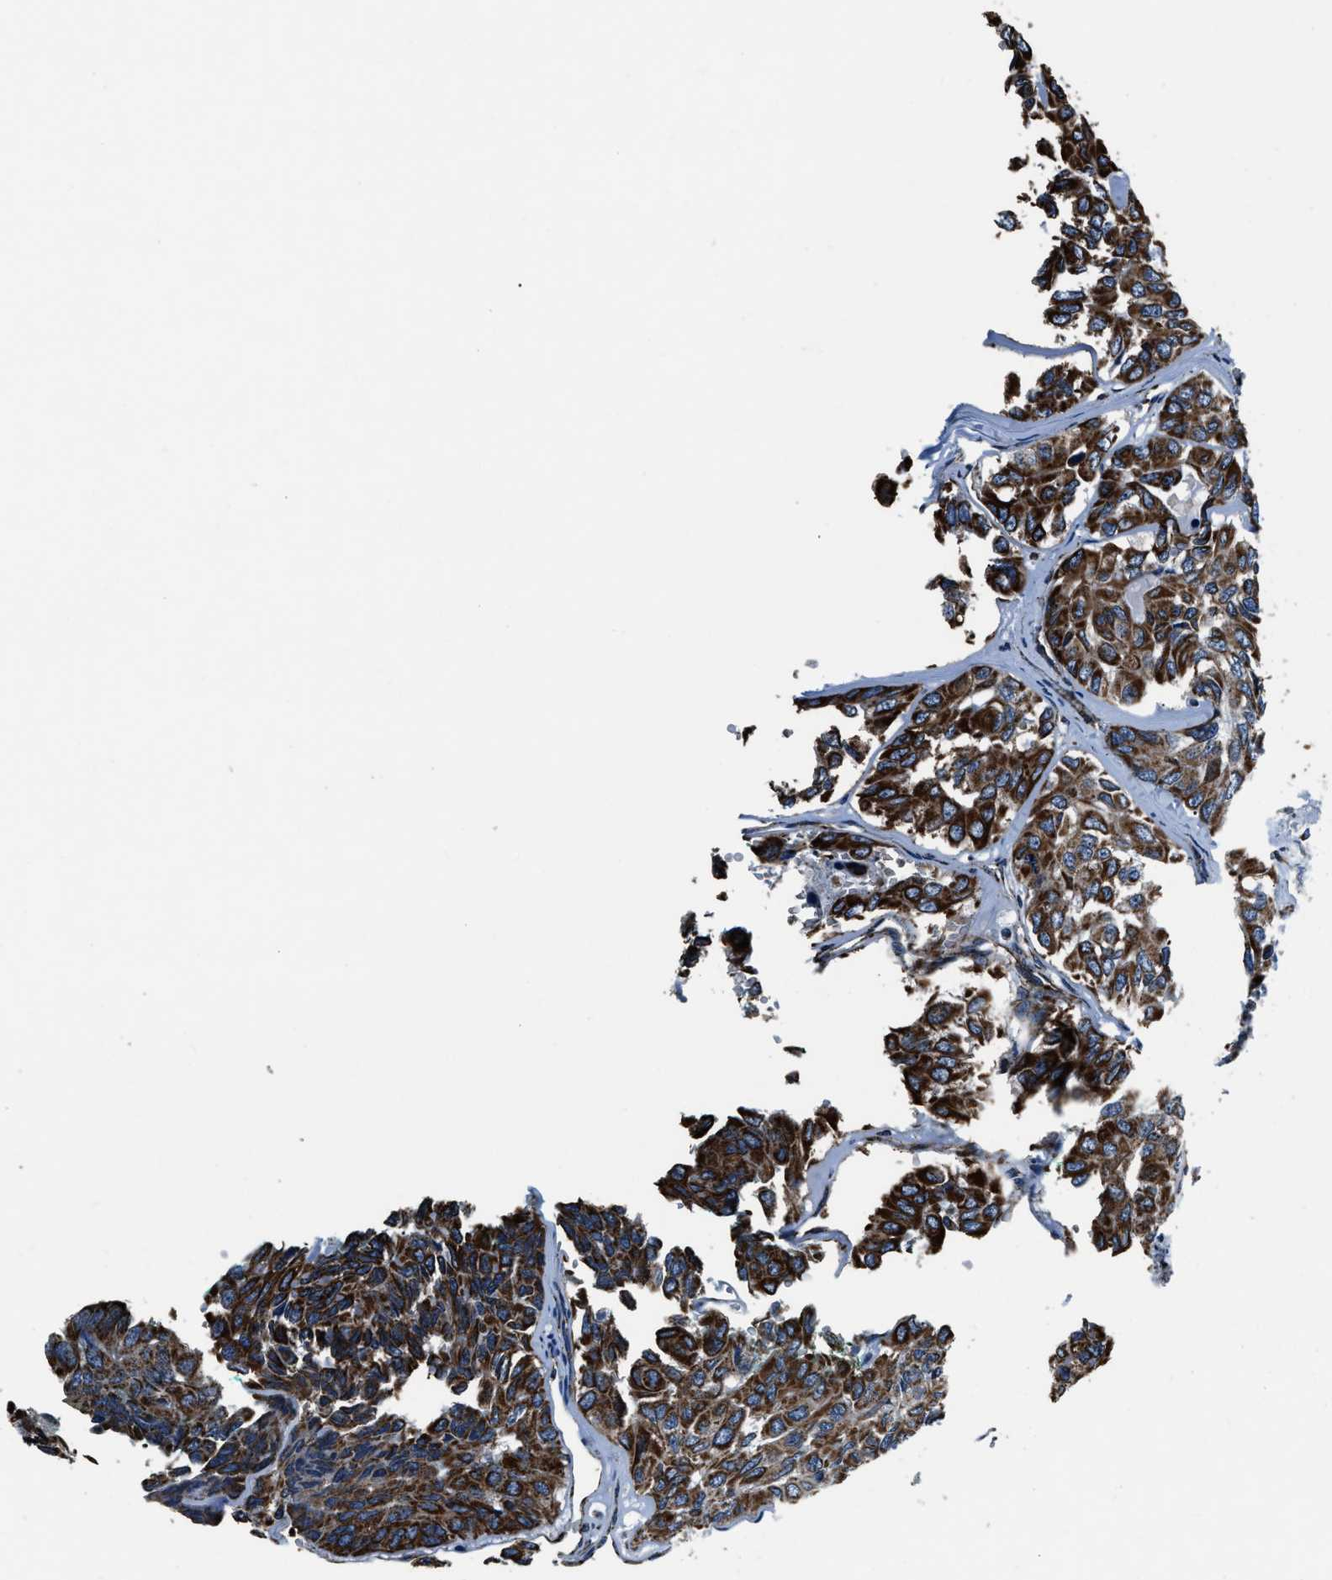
{"staining": {"intensity": "strong", "quantity": ">75%", "location": "cytoplasmic/membranous"}, "tissue": "head and neck cancer", "cell_type": "Tumor cells", "image_type": "cancer", "snomed": [{"axis": "morphology", "description": "Adenocarcinoma, NOS"}, {"axis": "topography", "description": "Salivary gland, NOS"}, {"axis": "topography", "description": "Head-Neck"}], "caption": "High-power microscopy captured an IHC histopathology image of head and neck adenocarcinoma, revealing strong cytoplasmic/membranous expression in approximately >75% of tumor cells. (DAB = brown stain, brightfield microscopy at high magnification).", "gene": "OGDH", "patient": {"sex": "female", "age": 76}}